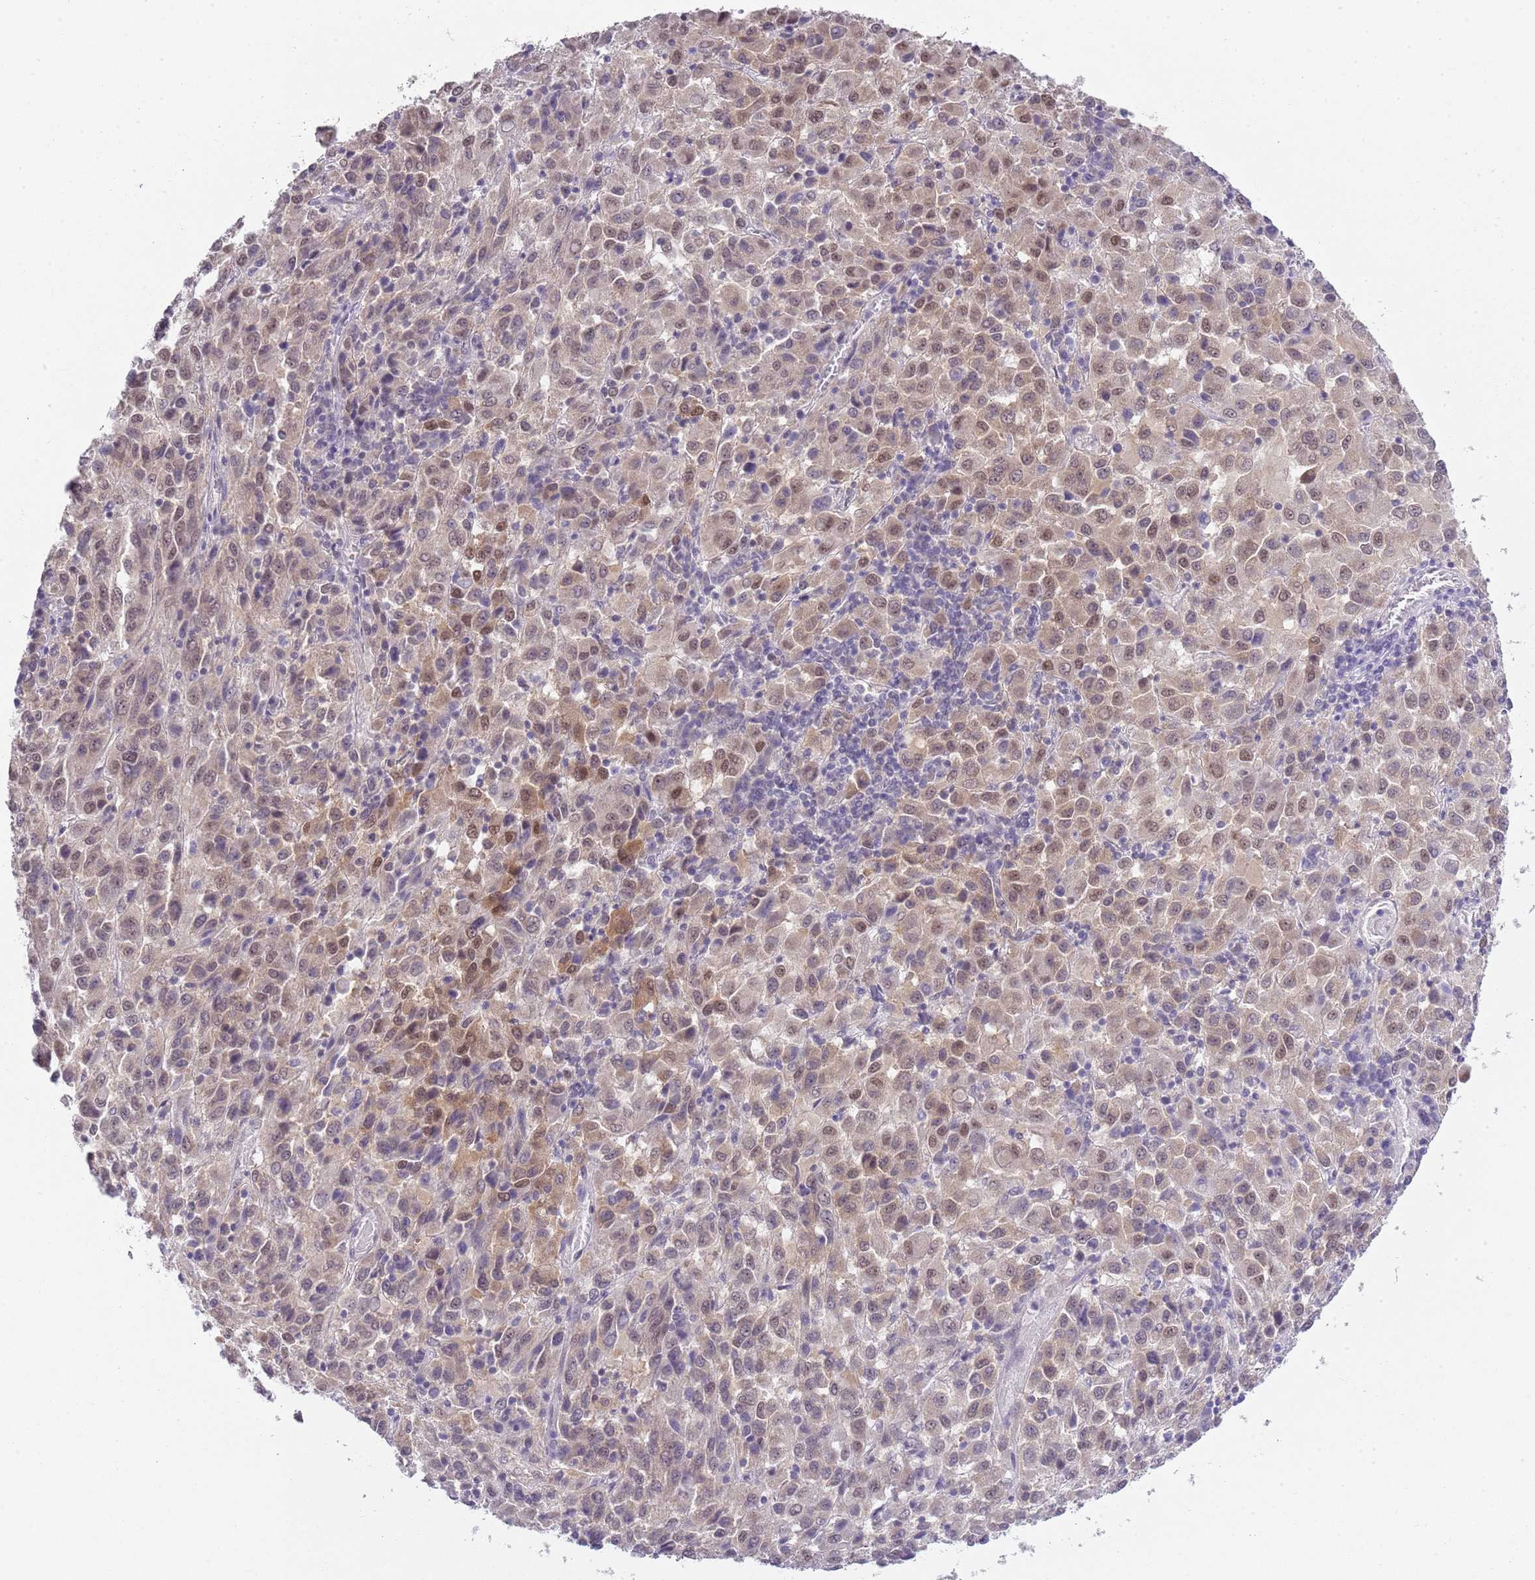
{"staining": {"intensity": "weak", "quantity": "25%-75%", "location": "cytoplasmic/membranous,nuclear"}, "tissue": "melanoma", "cell_type": "Tumor cells", "image_type": "cancer", "snomed": [{"axis": "morphology", "description": "Malignant melanoma, Metastatic site"}, {"axis": "topography", "description": "Lung"}], "caption": "Immunohistochemistry histopathology image of human melanoma stained for a protein (brown), which displays low levels of weak cytoplasmic/membranous and nuclear expression in approximately 25%-75% of tumor cells.", "gene": "SEPHS2", "patient": {"sex": "male", "age": 64}}